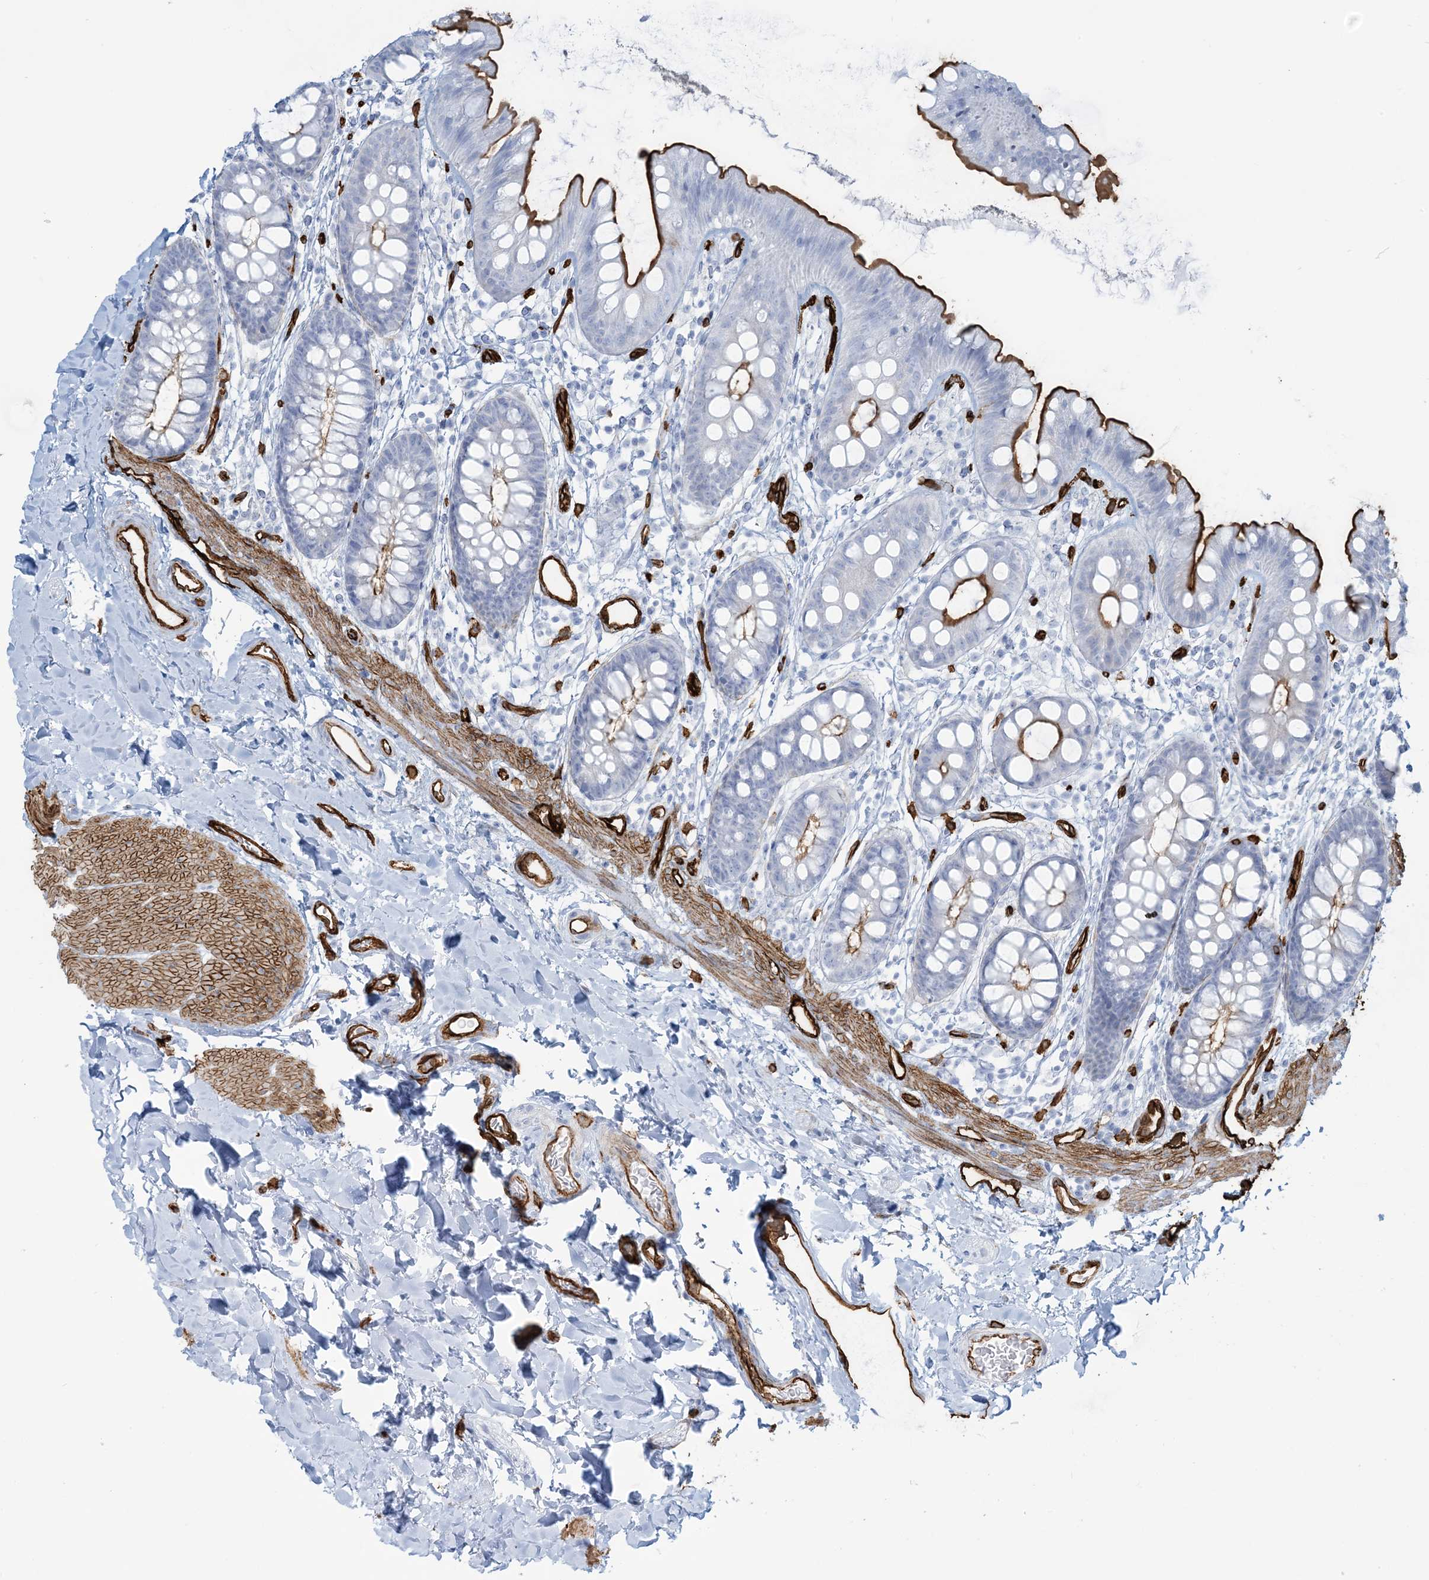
{"staining": {"intensity": "strong", "quantity": ">75%", "location": "cytoplasmic/membranous"}, "tissue": "colon", "cell_type": "Endothelial cells", "image_type": "normal", "snomed": [{"axis": "morphology", "description": "Normal tissue, NOS"}, {"axis": "topography", "description": "Colon"}], "caption": "Endothelial cells show strong cytoplasmic/membranous staining in approximately >75% of cells in unremarkable colon.", "gene": "EPS8L3", "patient": {"sex": "female", "age": 62}}